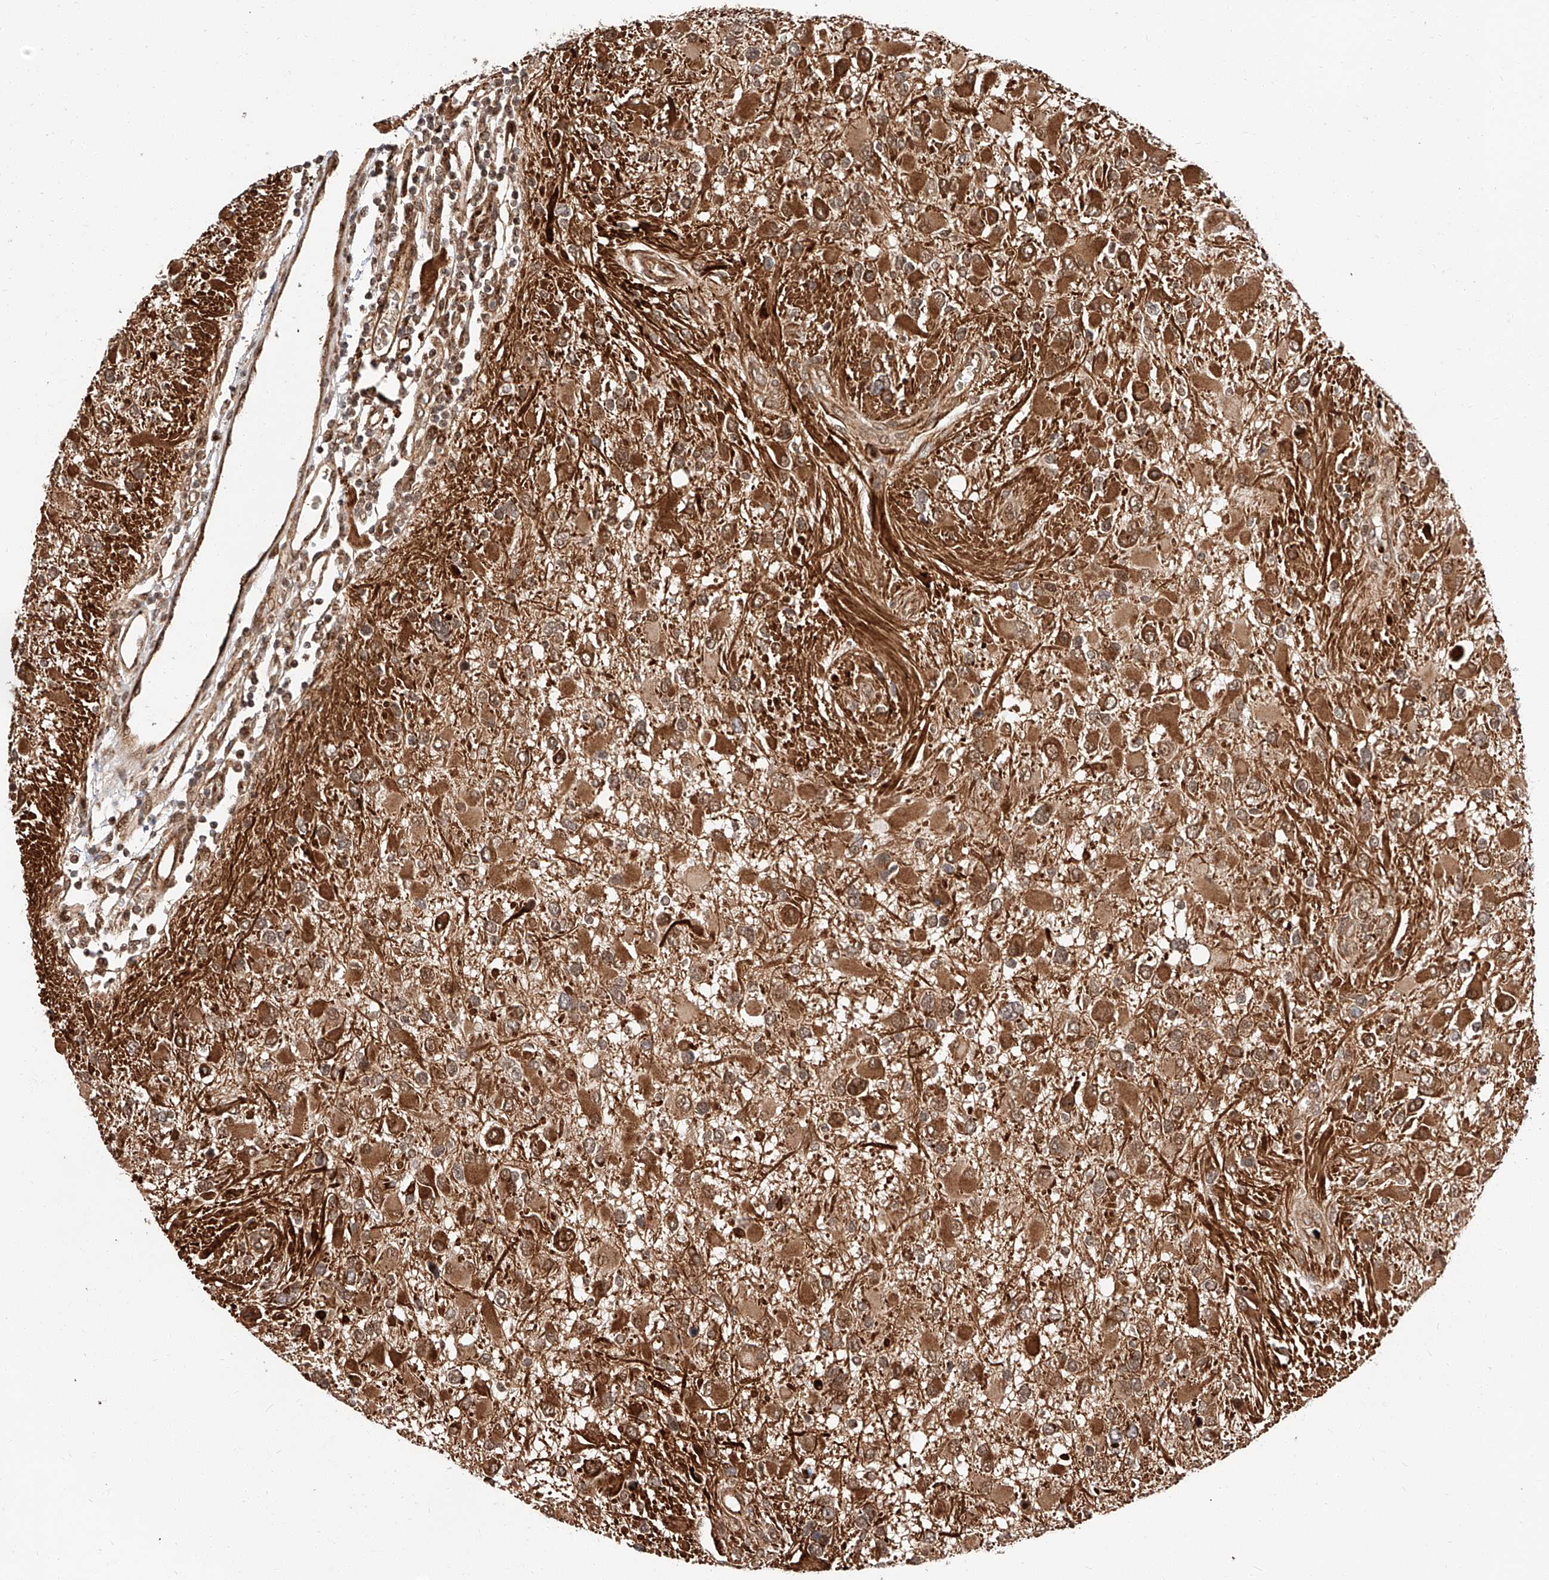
{"staining": {"intensity": "strong", "quantity": ">75%", "location": "cytoplasmic/membranous"}, "tissue": "glioma", "cell_type": "Tumor cells", "image_type": "cancer", "snomed": [{"axis": "morphology", "description": "Glioma, malignant, High grade"}, {"axis": "topography", "description": "Brain"}], "caption": "Tumor cells display strong cytoplasmic/membranous expression in about >75% of cells in glioma. The protein is stained brown, and the nuclei are stained in blue (DAB IHC with brightfield microscopy, high magnification).", "gene": "THTPA", "patient": {"sex": "male", "age": 53}}